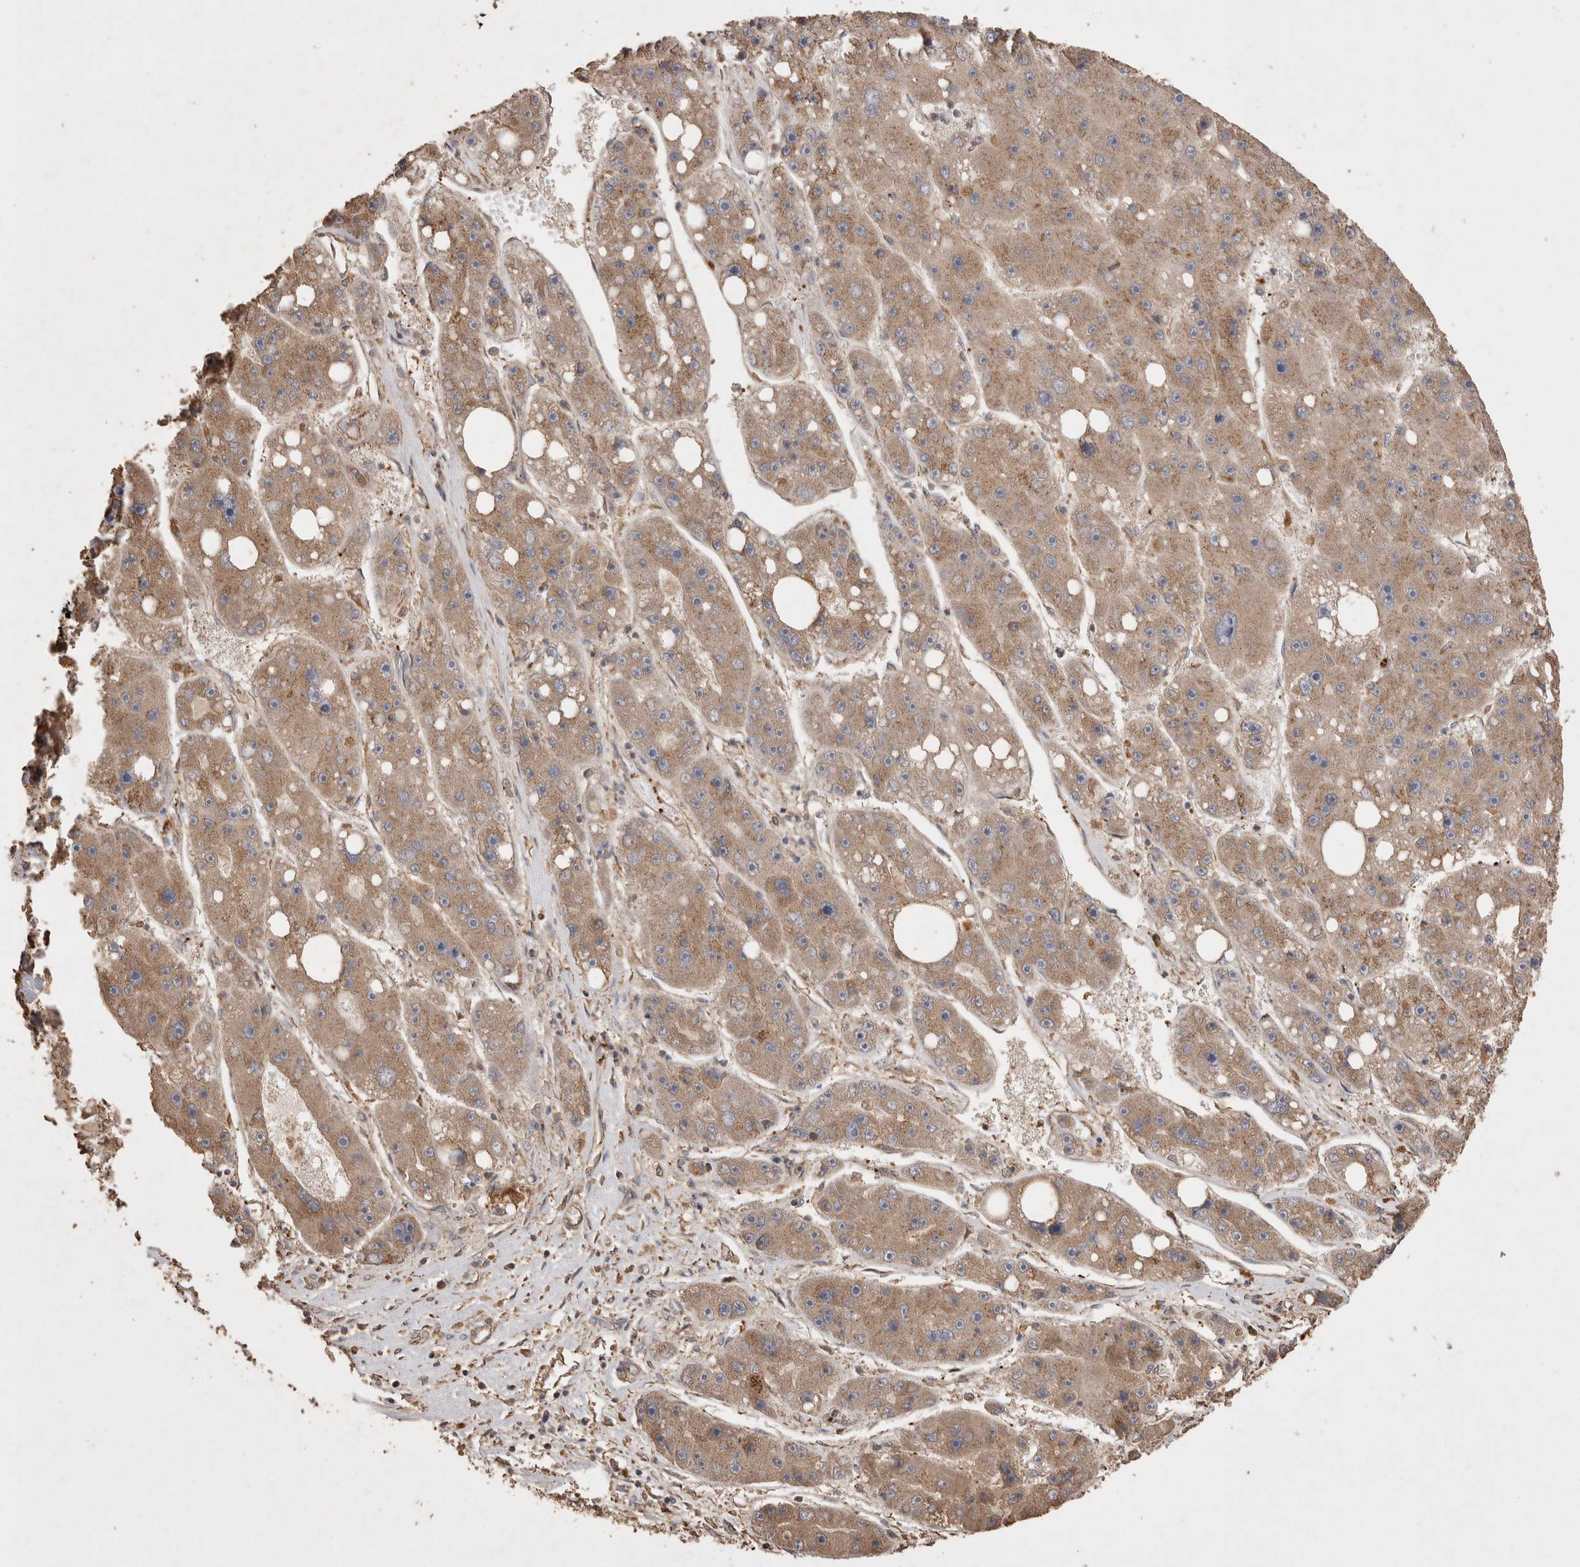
{"staining": {"intensity": "moderate", "quantity": ">75%", "location": "cytoplasmic/membranous"}, "tissue": "liver cancer", "cell_type": "Tumor cells", "image_type": "cancer", "snomed": [{"axis": "morphology", "description": "Carcinoma, Hepatocellular, NOS"}, {"axis": "topography", "description": "Liver"}], "caption": "Immunohistochemistry (IHC) histopathology image of liver cancer (hepatocellular carcinoma) stained for a protein (brown), which demonstrates medium levels of moderate cytoplasmic/membranous positivity in approximately >75% of tumor cells.", "gene": "SNX31", "patient": {"sex": "female", "age": 61}}